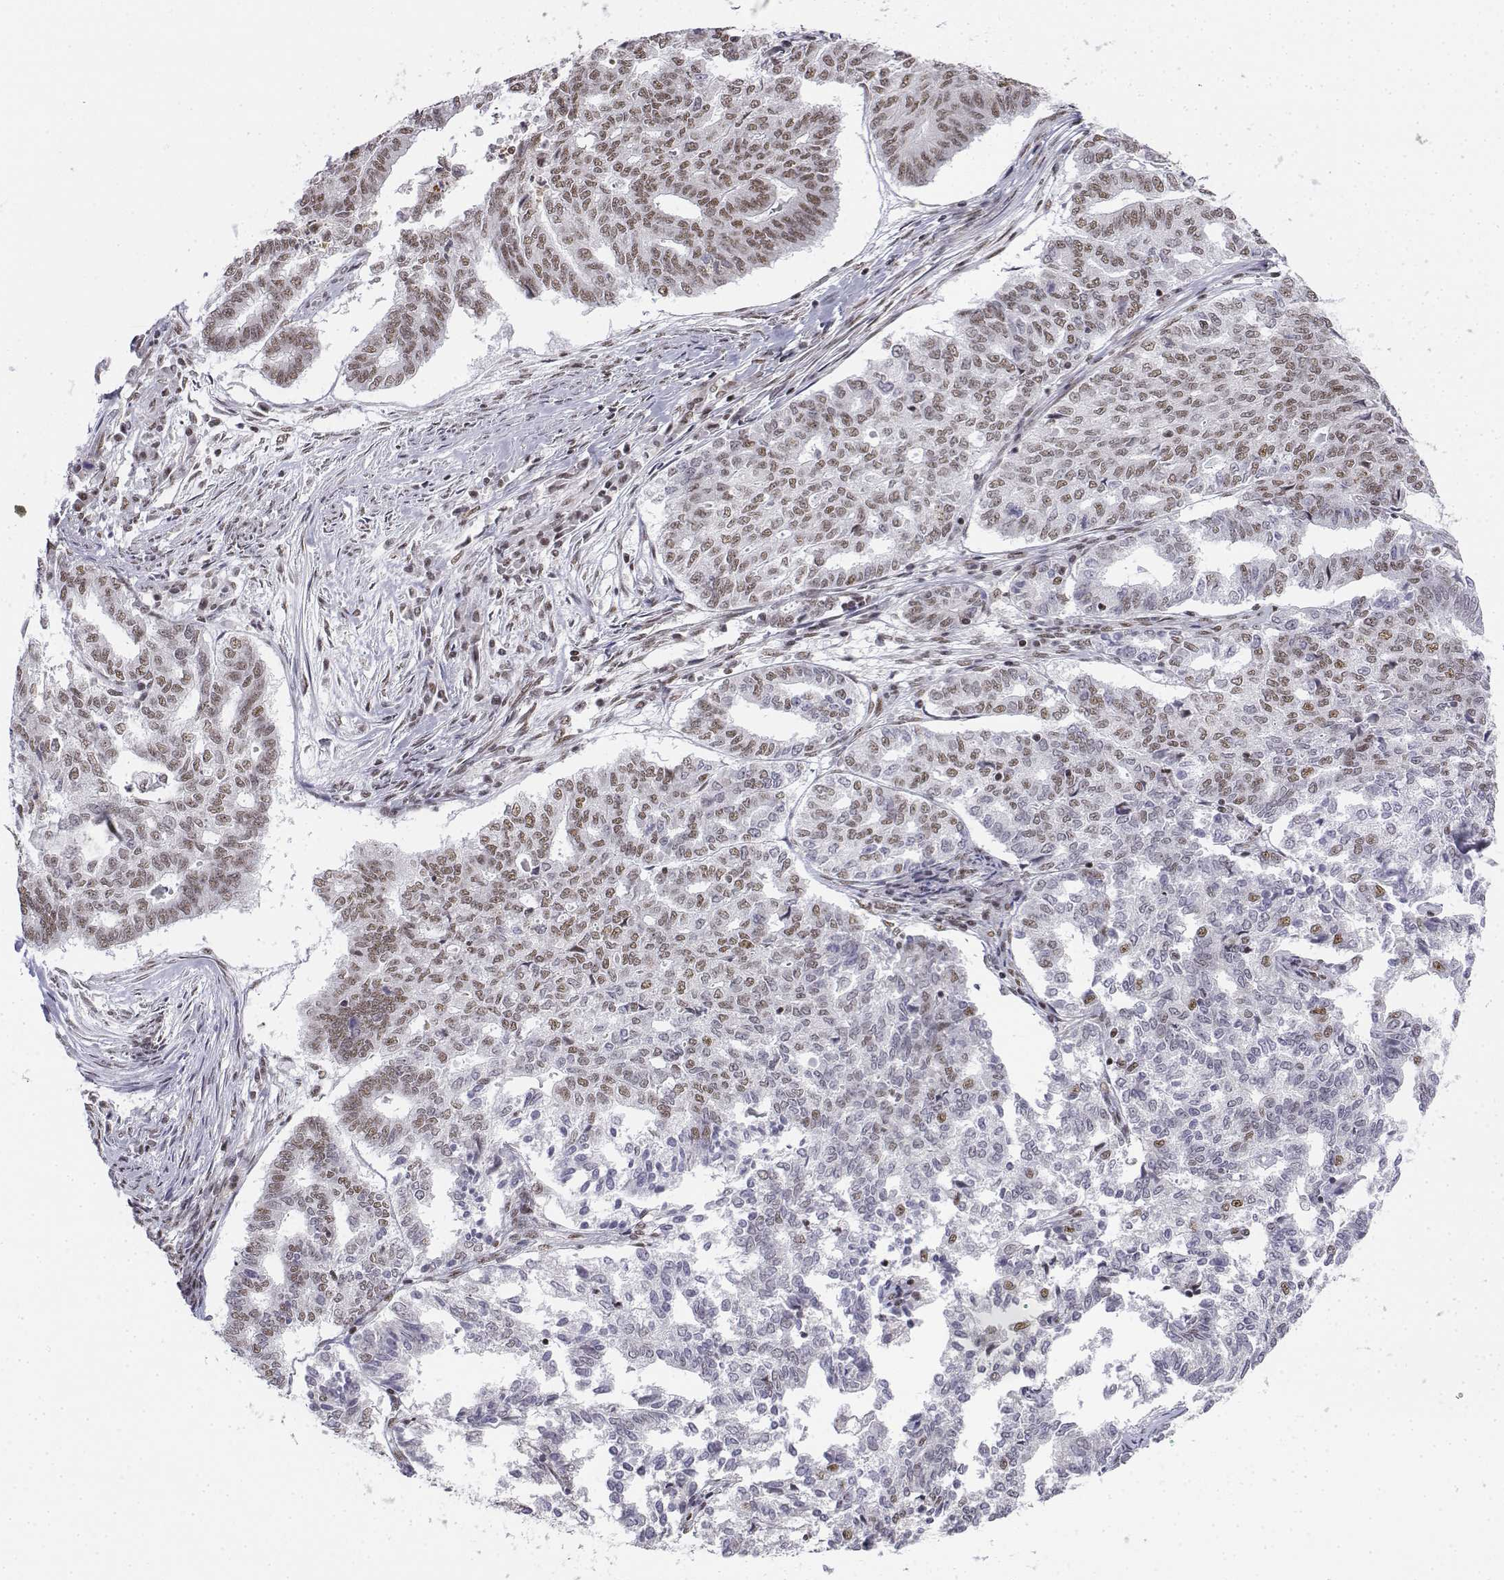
{"staining": {"intensity": "weak", "quantity": "25%-75%", "location": "nuclear"}, "tissue": "endometrial cancer", "cell_type": "Tumor cells", "image_type": "cancer", "snomed": [{"axis": "morphology", "description": "Adenocarcinoma, NOS"}, {"axis": "topography", "description": "Endometrium"}], "caption": "Protein expression analysis of human adenocarcinoma (endometrial) reveals weak nuclear expression in approximately 25%-75% of tumor cells. The staining was performed using DAB (3,3'-diaminobenzidine), with brown indicating positive protein expression. Nuclei are stained blue with hematoxylin.", "gene": "SETD1A", "patient": {"sex": "female", "age": 79}}